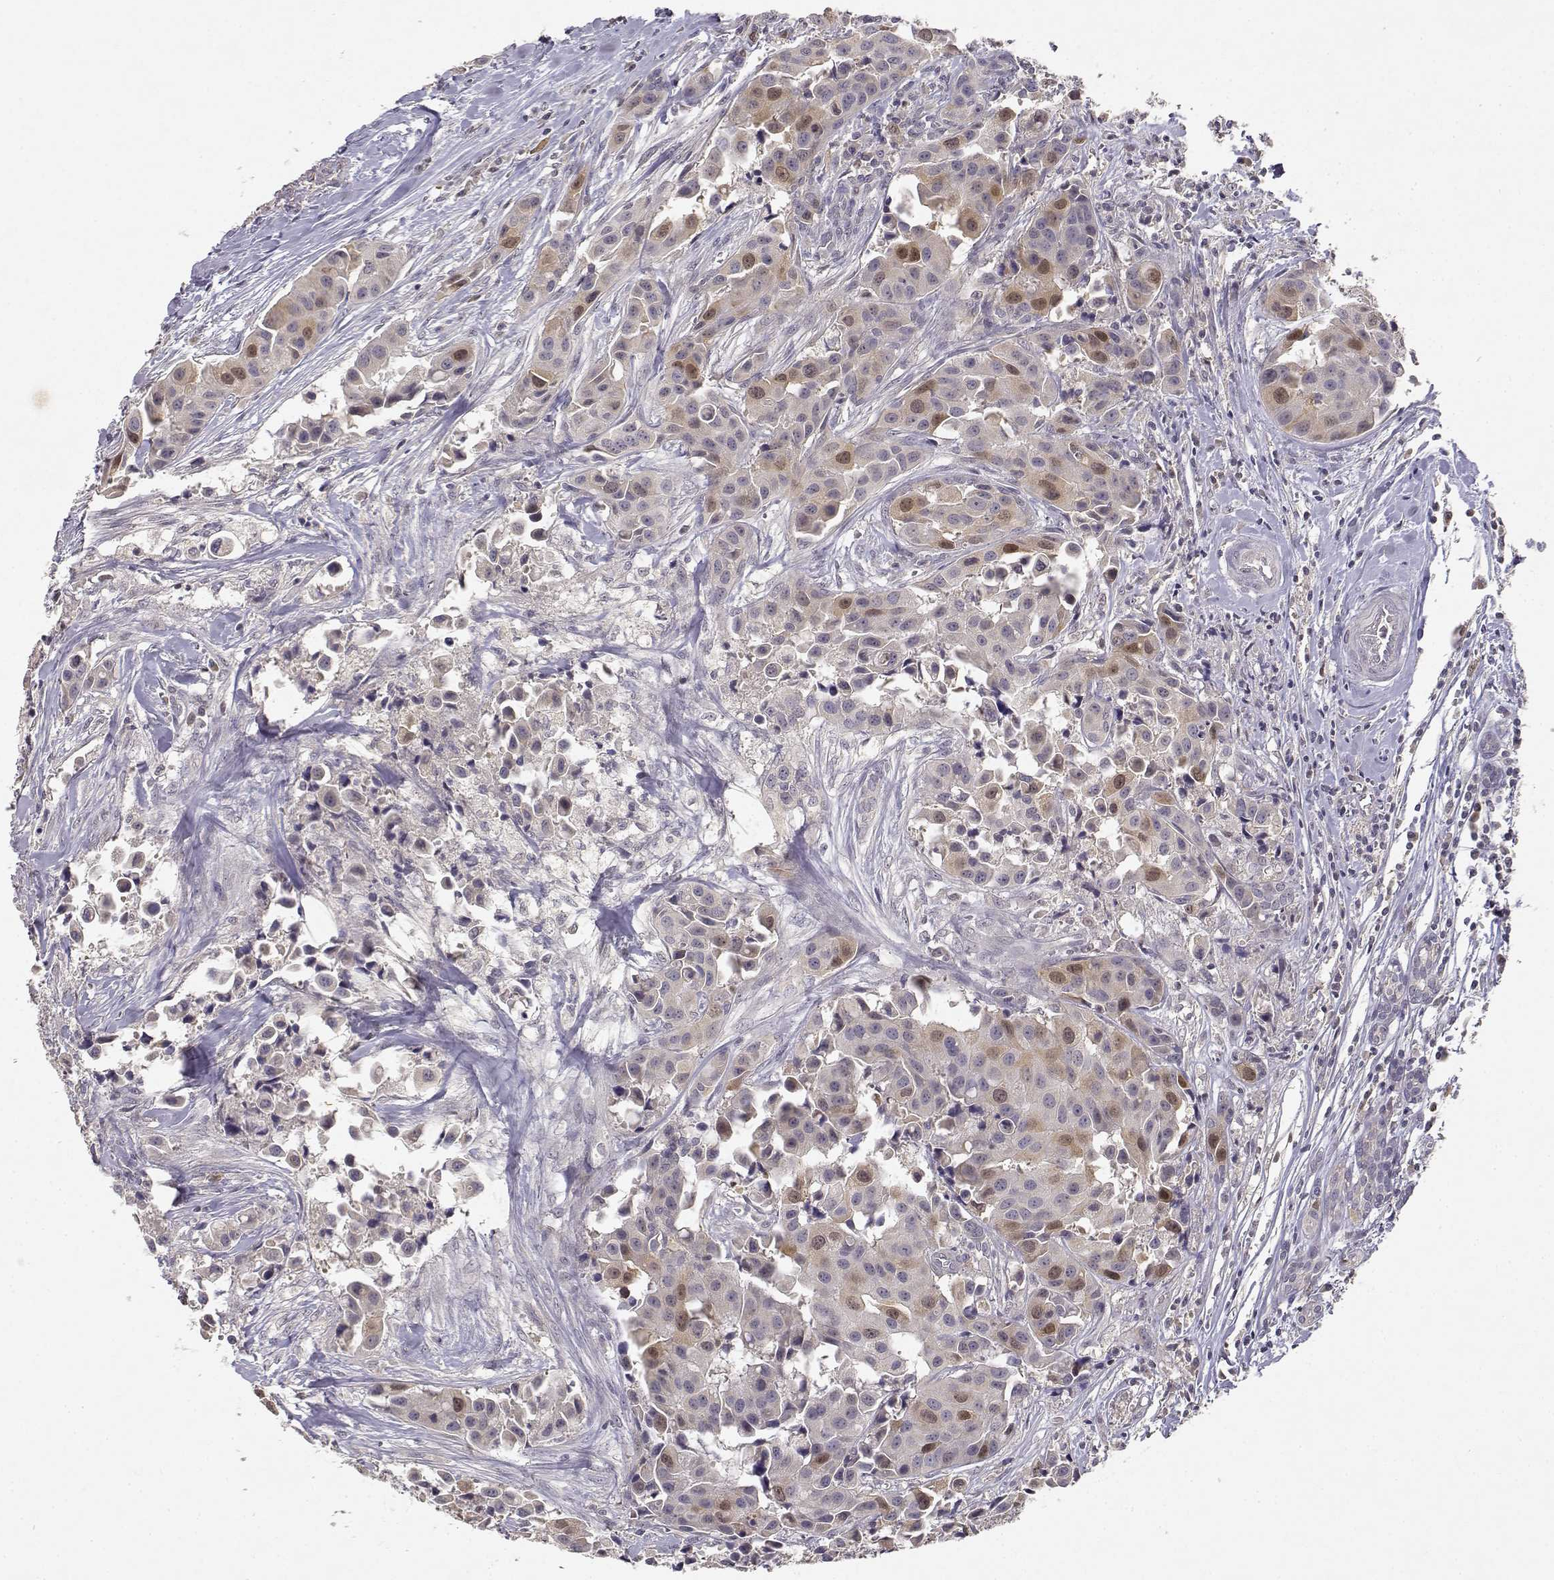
{"staining": {"intensity": "moderate", "quantity": "<25%", "location": "nuclear"}, "tissue": "head and neck cancer", "cell_type": "Tumor cells", "image_type": "cancer", "snomed": [{"axis": "morphology", "description": "Adenocarcinoma, NOS"}, {"axis": "topography", "description": "Head-Neck"}], "caption": "High-power microscopy captured an immunohistochemistry micrograph of head and neck cancer, revealing moderate nuclear positivity in about <25% of tumor cells.", "gene": "RAD51", "patient": {"sex": "male", "age": 76}}